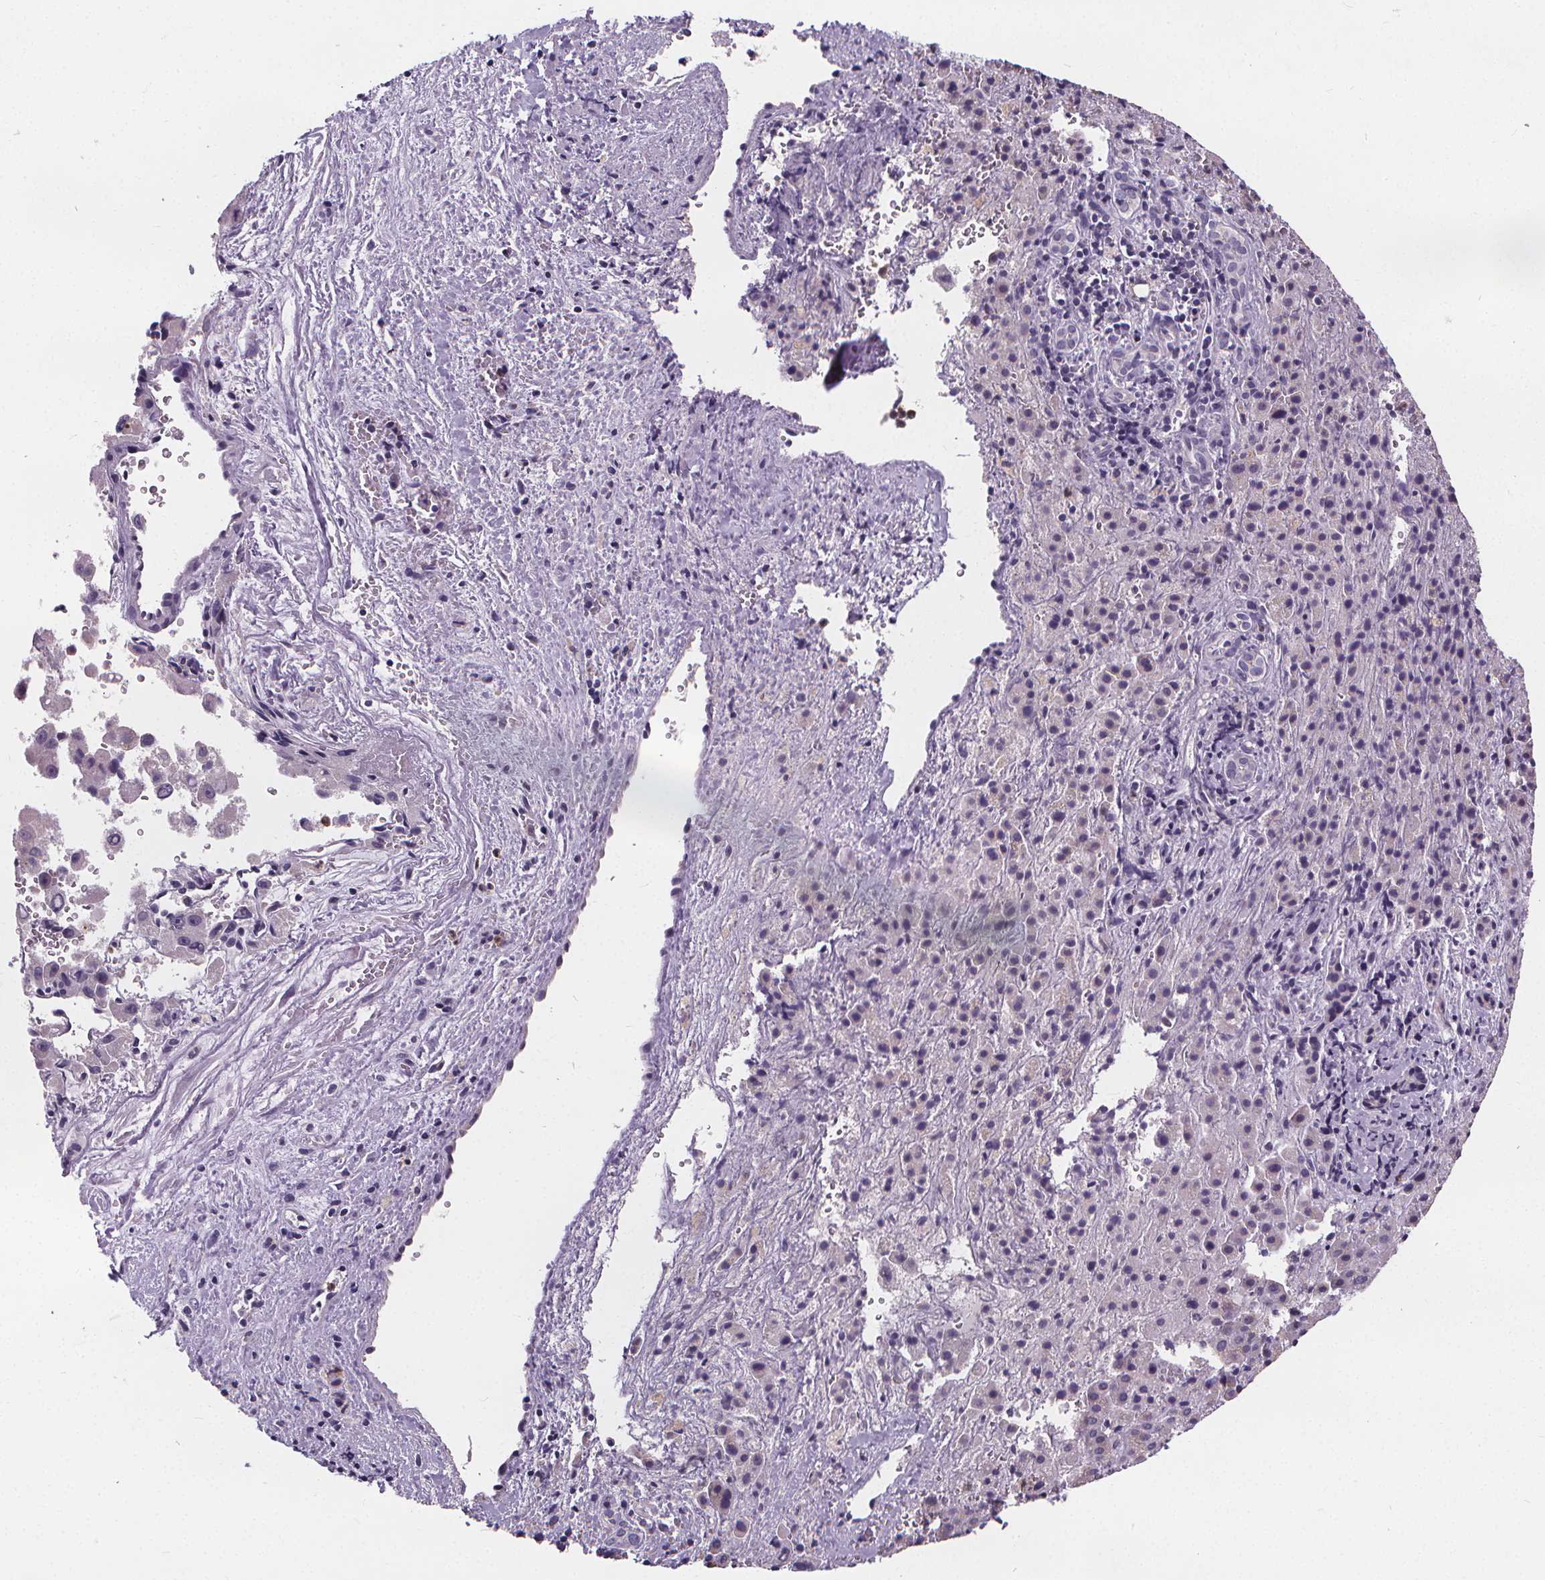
{"staining": {"intensity": "negative", "quantity": "none", "location": "none"}, "tissue": "liver cancer", "cell_type": "Tumor cells", "image_type": "cancer", "snomed": [{"axis": "morphology", "description": "Carcinoma, Hepatocellular, NOS"}, {"axis": "topography", "description": "Liver"}], "caption": "Immunohistochemistry photomicrograph of liver cancer stained for a protein (brown), which demonstrates no expression in tumor cells. (DAB immunohistochemistry (IHC), high magnification).", "gene": "ATP6V1D", "patient": {"sex": "male", "age": 27}}